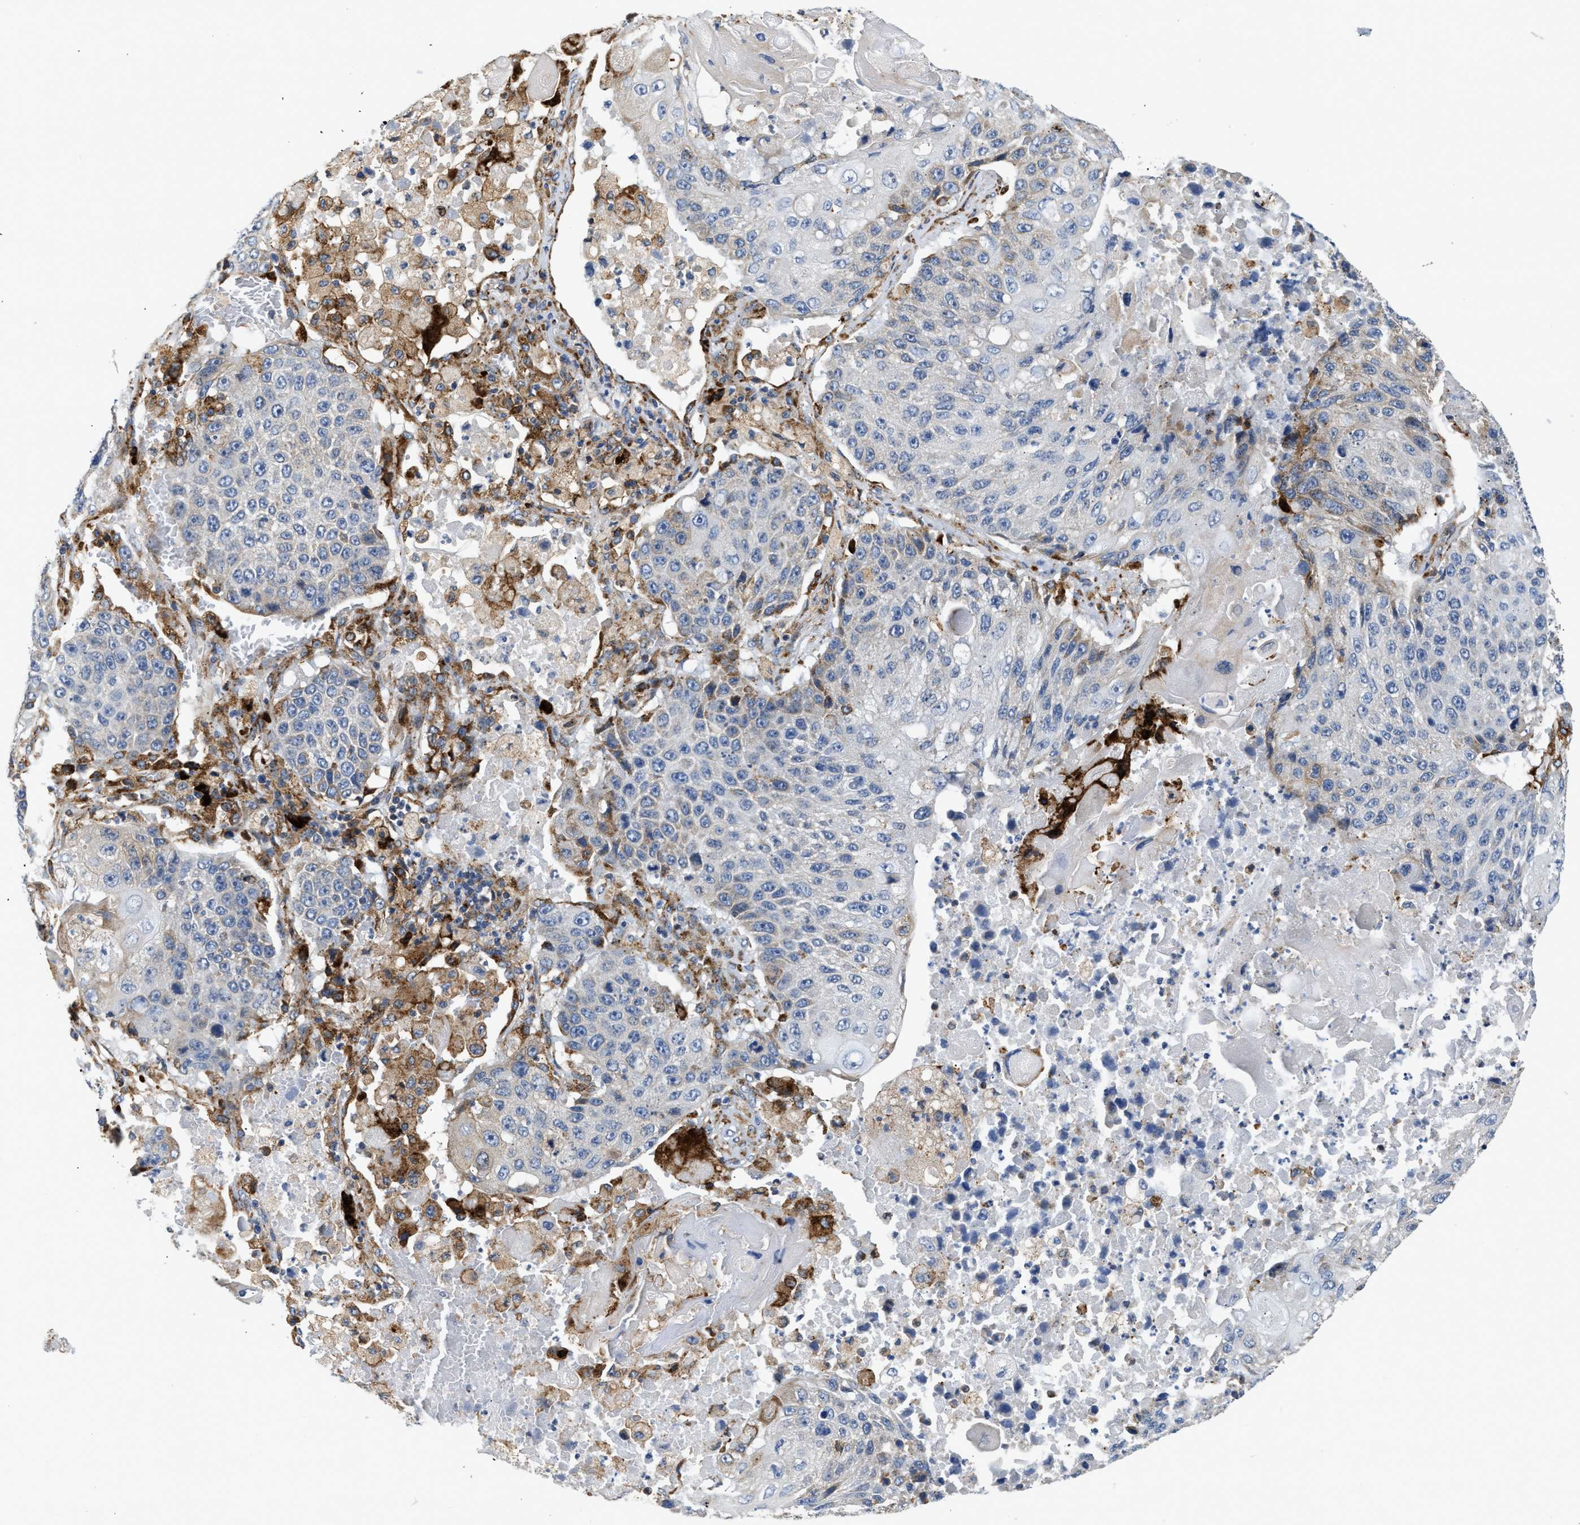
{"staining": {"intensity": "negative", "quantity": "none", "location": "none"}, "tissue": "lung cancer", "cell_type": "Tumor cells", "image_type": "cancer", "snomed": [{"axis": "morphology", "description": "Squamous cell carcinoma, NOS"}, {"axis": "topography", "description": "Lung"}], "caption": "The photomicrograph demonstrates no staining of tumor cells in lung squamous cell carcinoma.", "gene": "AMZ1", "patient": {"sex": "male", "age": 61}}